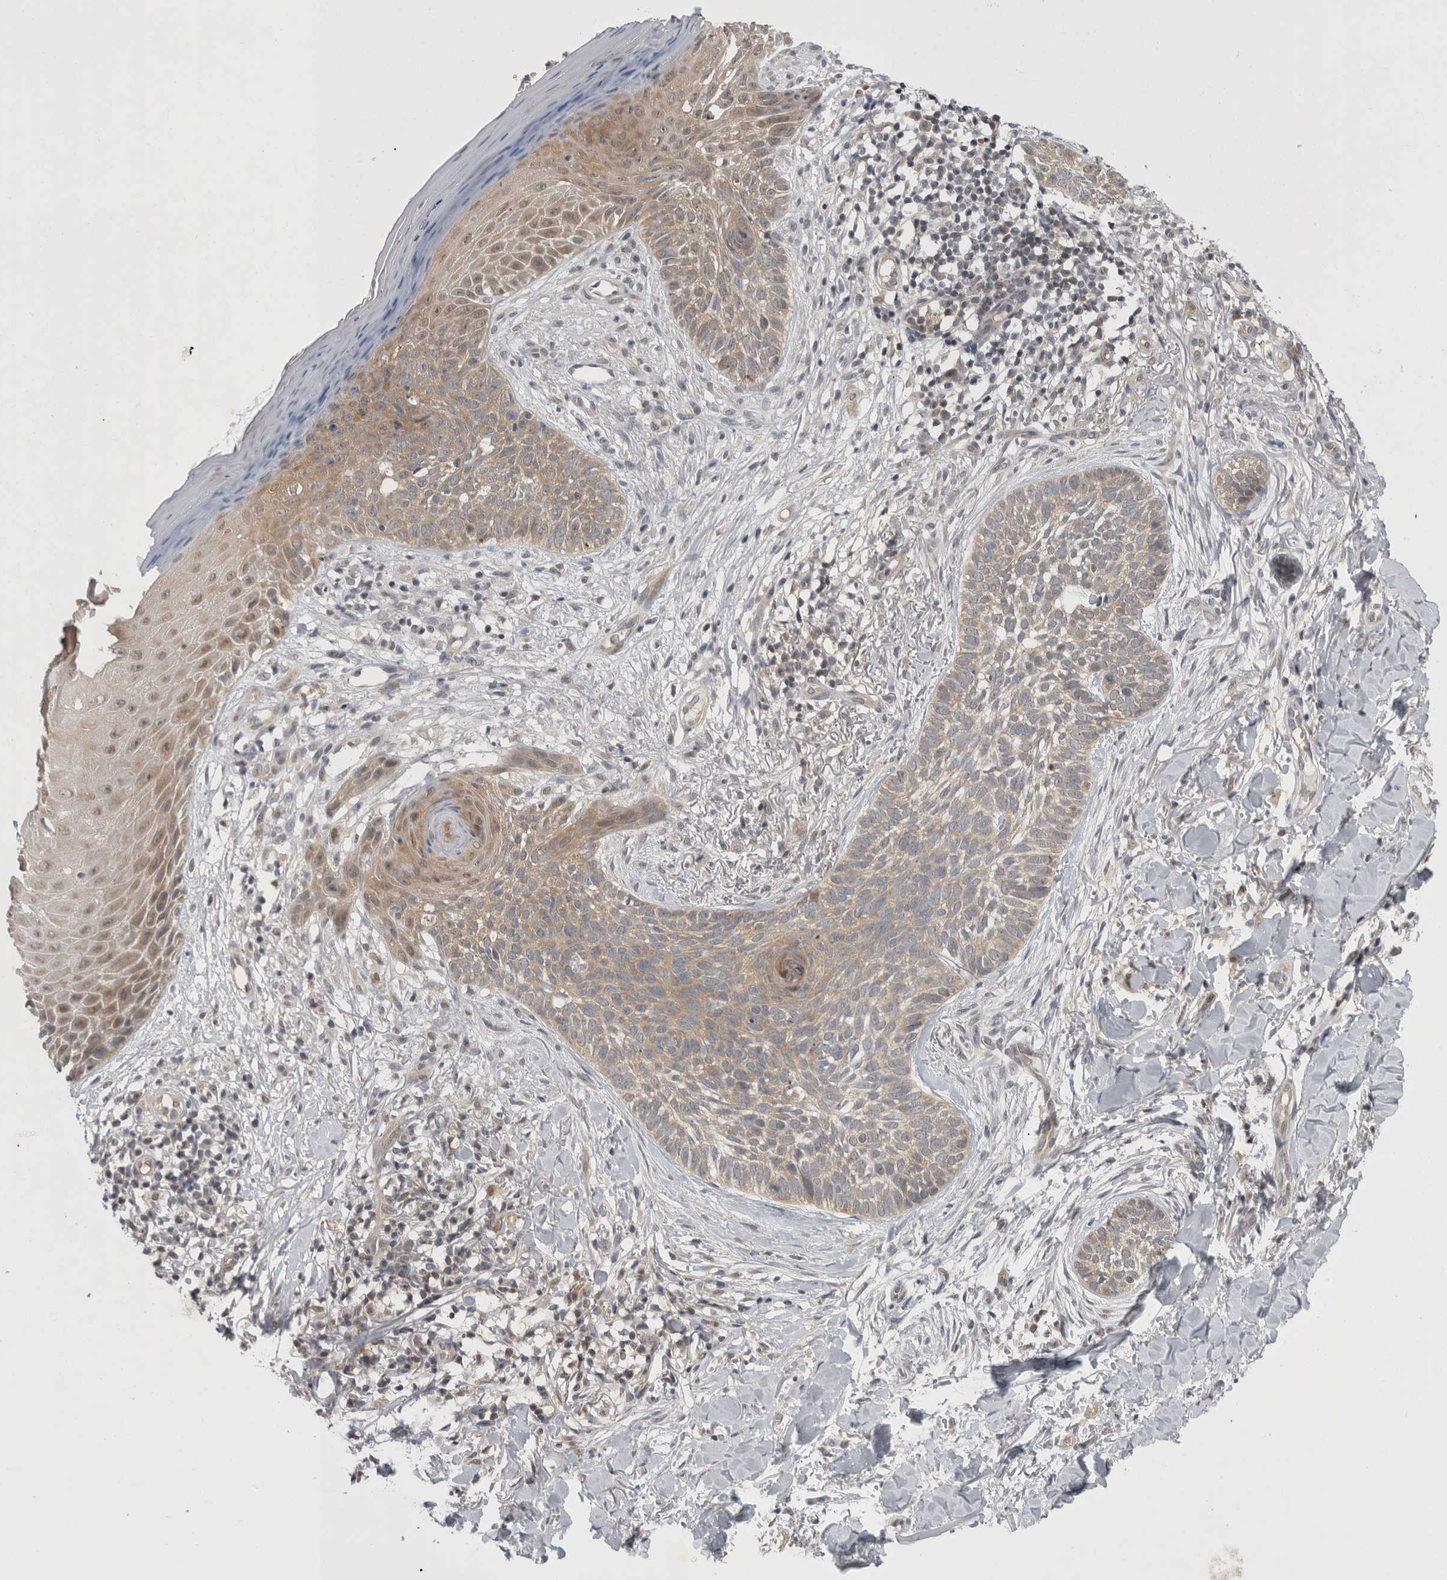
{"staining": {"intensity": "weak", "quantity": ">75%", "location": "cytoplasmic/membranous"}, "tissue": "skin cancer", "cell_type": "Tumor cells", "image_type": "cancer", "snomed": [{"axis": "morphology", "description": "Normal tissue, NOS"}, {"axis": "morphology", "description": "Basal cell carcinoma"}, {"axis": "topography", "description": "Skin"}], "caption": "Protein staining of skin basal cell carcinoma tissue displays weak cytoplasmic/membranous staining in approximately >75% of tumor cells. The staining is performed using DAB brown chromogen to label protein expression. The nuclei are counter-stained blue using hematoxylin.", "gene": "PSMB2", "patient": {"sex": "male", "age": 67}}